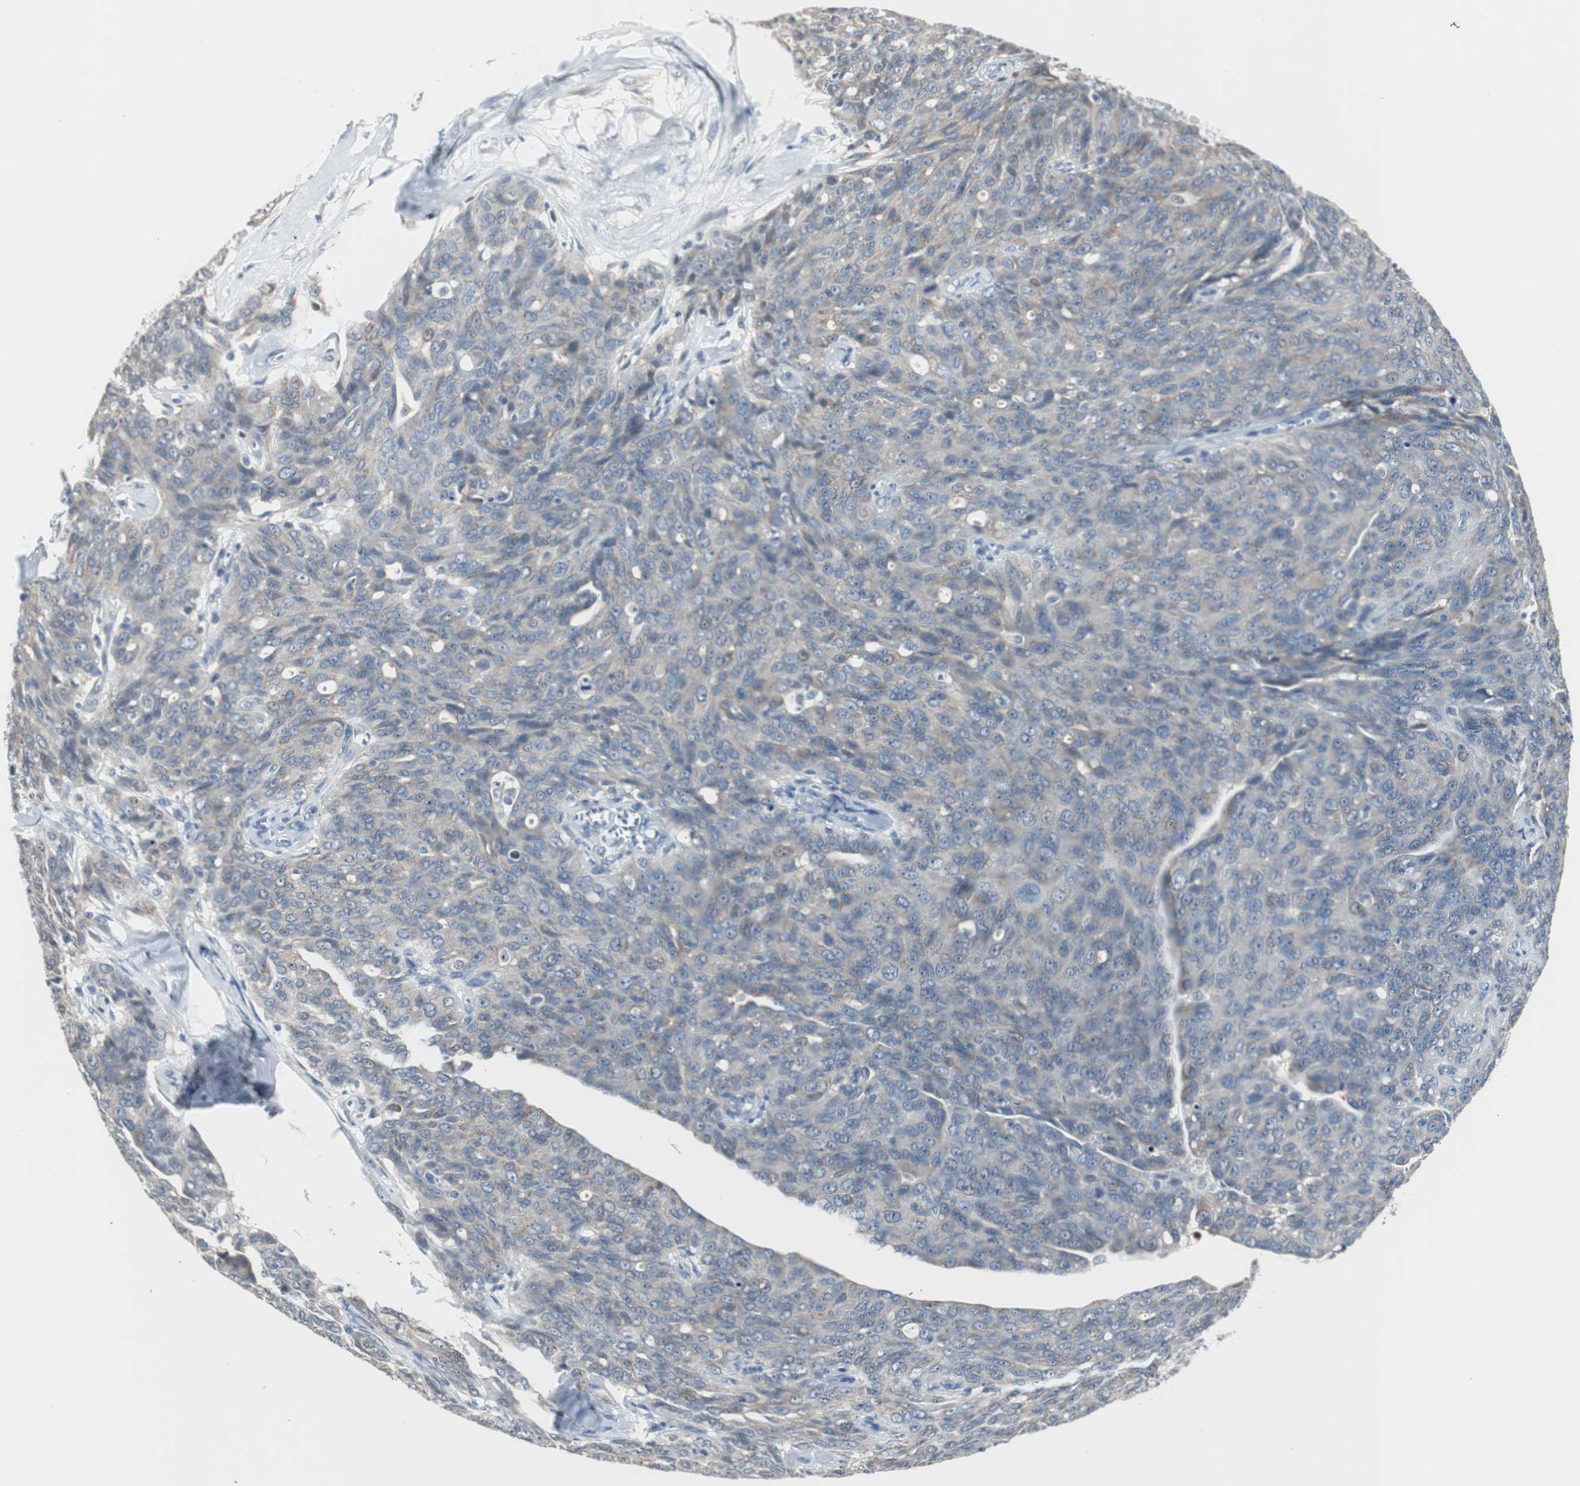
{"staining": {"intensity": "weak", "quantity": "25%-75%", "location": "cytoplasmic/membranous"}, "tissue": "ovarian cancer", "cell_type": "Tumor cells", "image_type": "cancer", "snomed": [{"axis": "morphology", "description": "Carcinoma, endometroid"}, {"axis": "topography", "description": "Ovary"}], "caption": "Immunohistochemical staining of human ovarian cancer displays low levels of weak cytoplasmic/membranous protein staining in approximately 25%-75% of tumor cells.", "gene": "SOX30", "patient": {"sex": "female", "age": 60}}